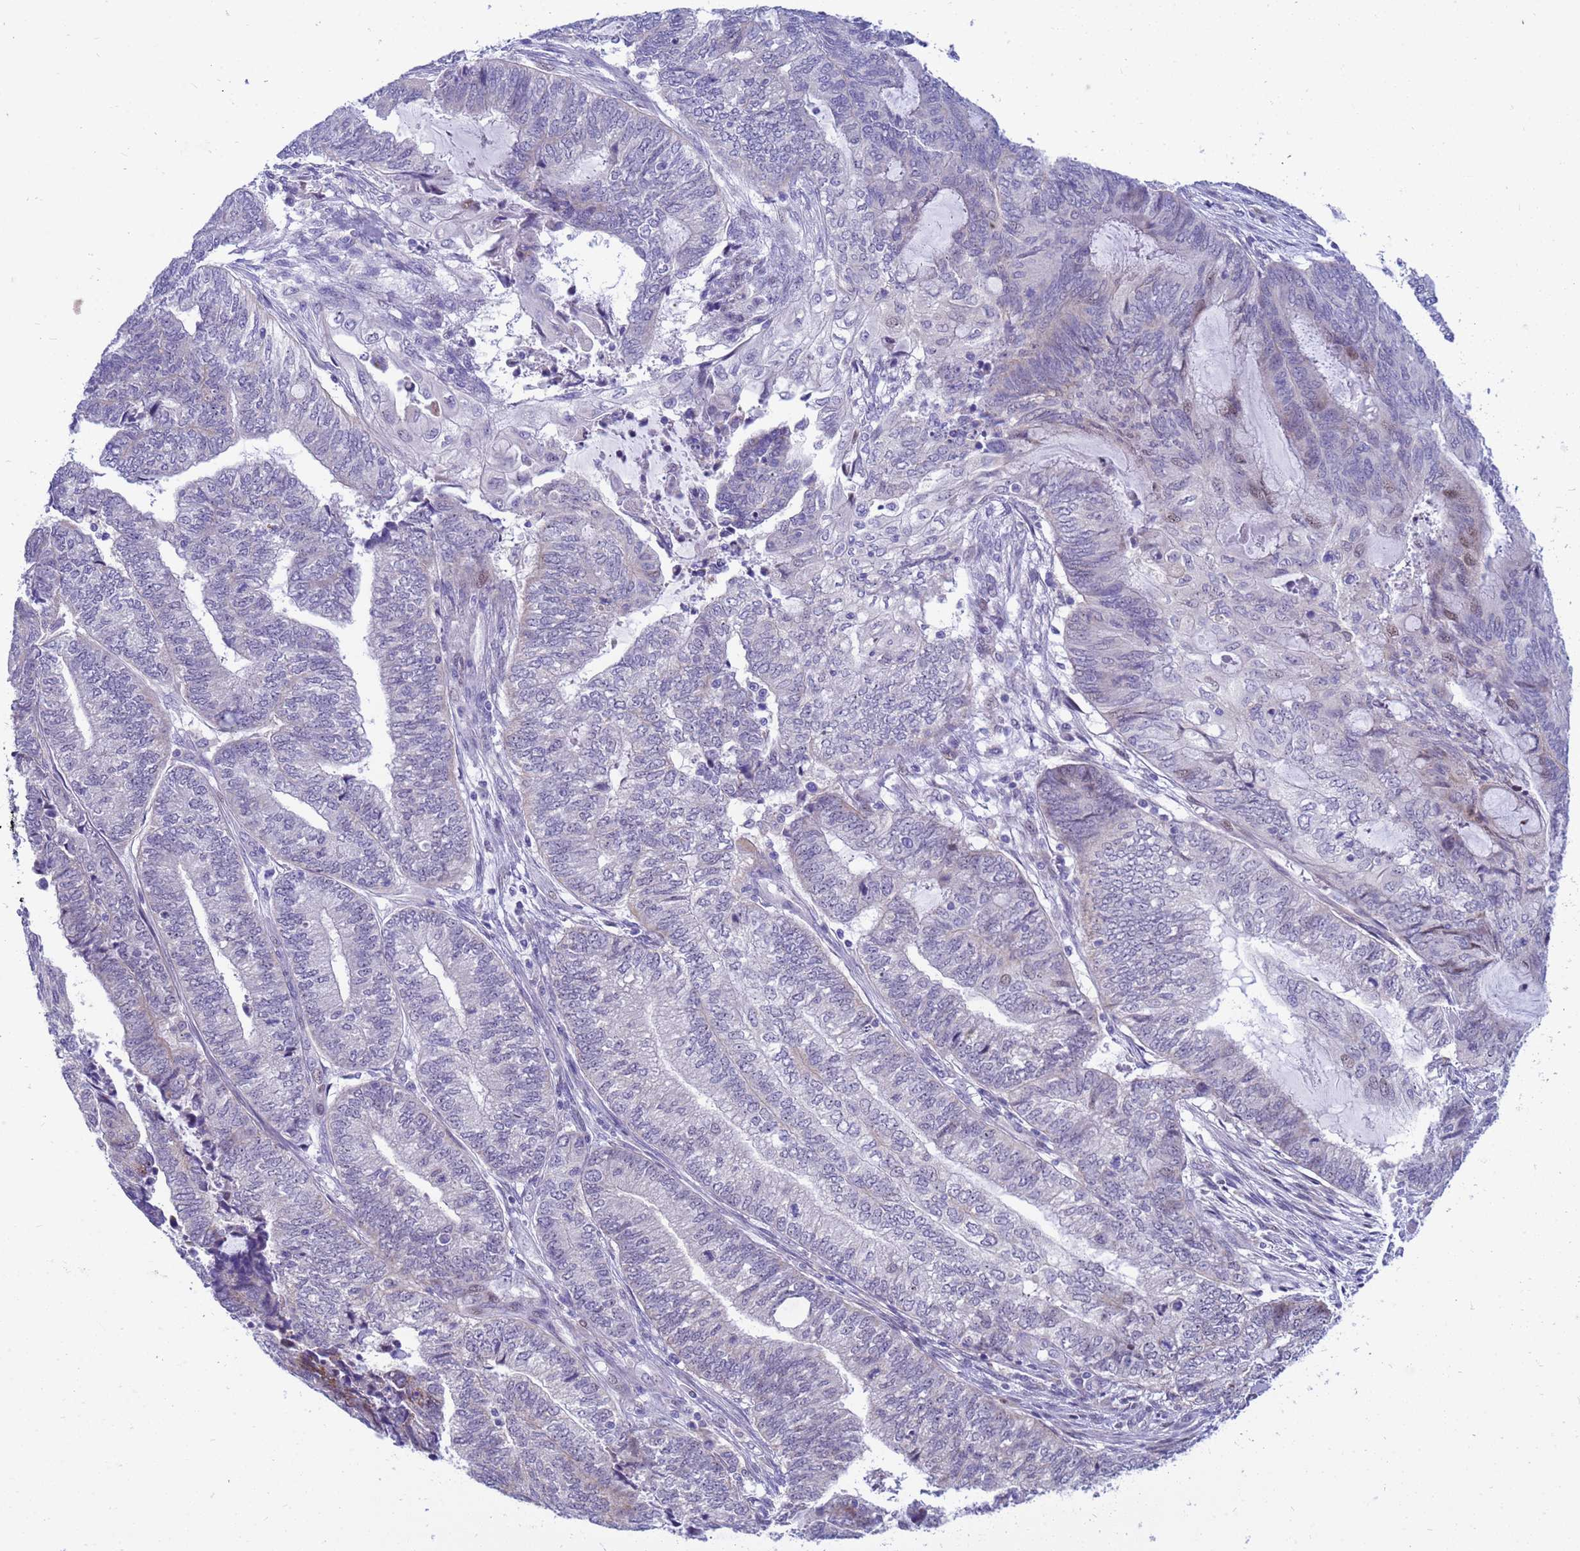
{"staining": {"intensity": "negative", "quantity": "none", "location": "none"}, "tissue": "endometrial cancer", "cell_type": "Tumor cells", "image_type": "cancer", "snomed": [{"axis": "morphology", "description": "Adenocarcinoma, NOS"}, {"axis": "topography", "description": "Uterus"}, {"axis": "topography", "description": "Endometrium"}], "caption": "Tumor cells are negative for protein expression in human adenocarcinoma (endometrial). The staining was performed using DAB to visualize the protein expression in brown, while the nuclei were stained in blue with hematoxylin (Magnification: 20x).", "gene": "LRATD1", "patient": {"sex": "female", "age": 70}}